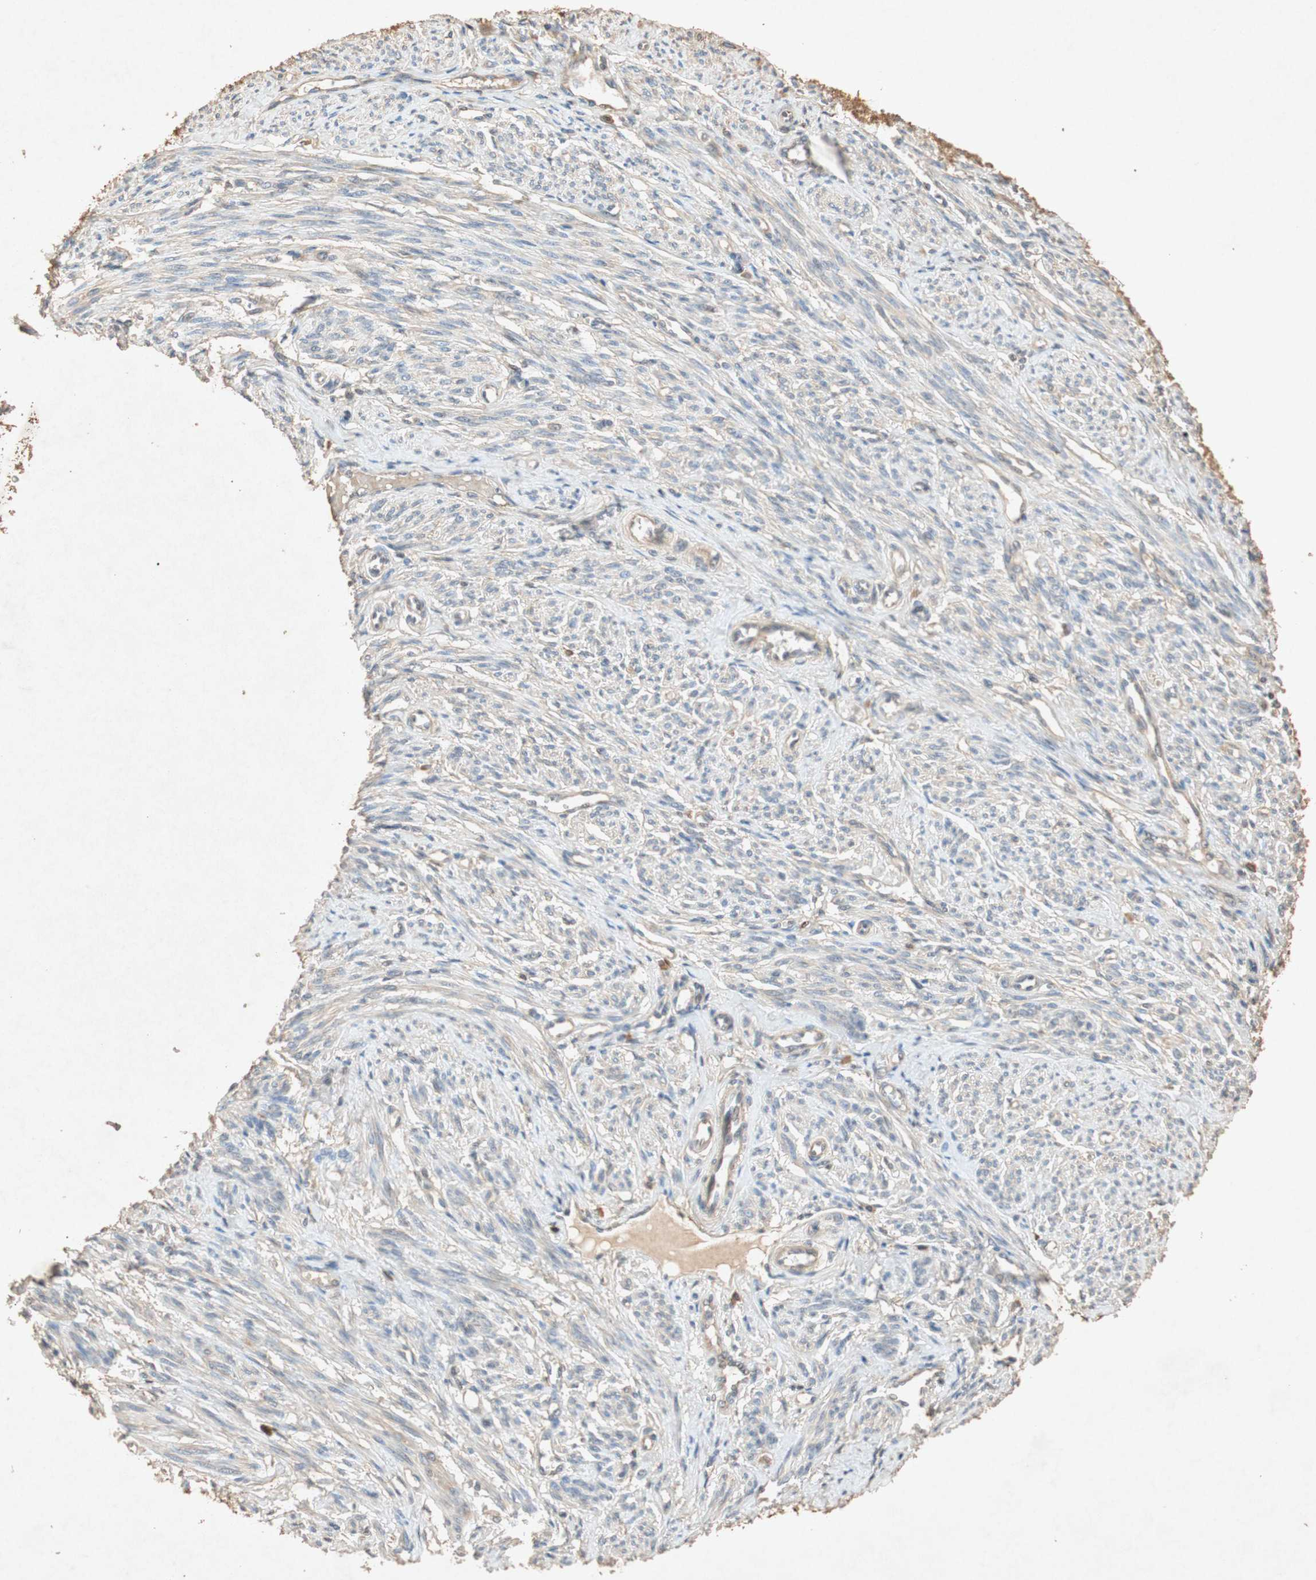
{"staining": {"intensity": "weak", "quantity": "<25%", "location": "cytoplasmic/membranous"}, "tissue": "smooth muscle", "cell_type": "Smooth muscle cells", "image_type": "normal", "snomed": [{"axis": "morphology", "description": "Normal tissue, NOS"}, {"axis": "topography", "description": "Smooth muscle"}], "caption": "A micrograph of smooth muscle stained for a protein shows no brown staining in smooth muscle cells. (DAB (3,3'-diaminobenzidine) immunohistochemistry (IHC) visualized using brightfield microscopy, high magnification).", "gene": "TUBB", "patient": {"sex": "female", "age": 65}}